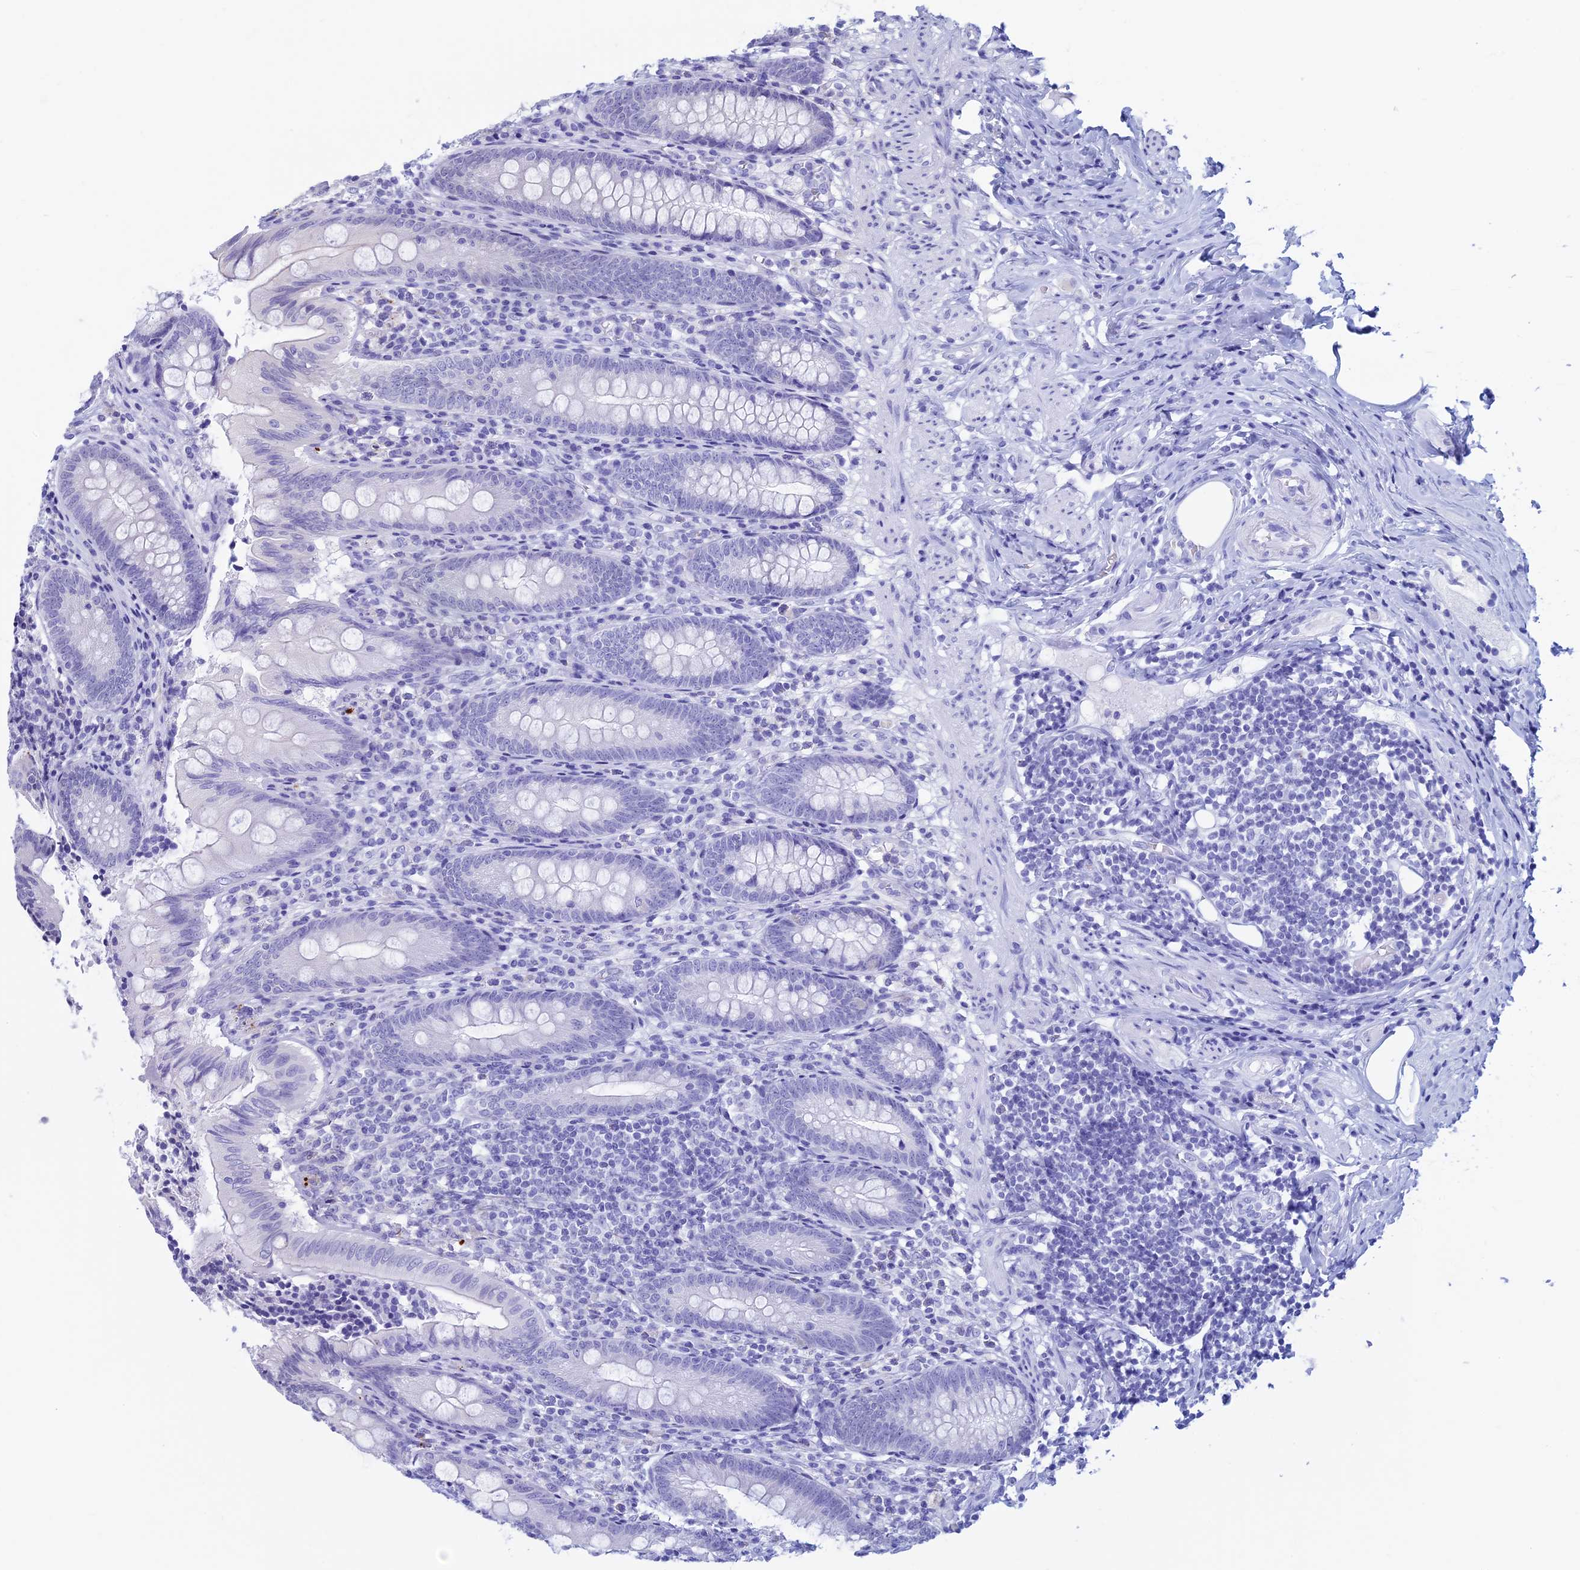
{"staining": {"intensity": "negative", "quantity": "none", "location": "none"}, "tissue": "appendix", "cell_type": "Glandular cells", "image_type": "normal", "snomed": [{"axis": "morphology", "description": "Normal tissue, NOS"}, {"axis": "topography", "description": "Appendix"}], "caption": "Glandular cells show no significant protein expression in unremarkable appendix. (IHC, brightfield microscopy, high magnification).", "gene": "SPIRE1", "patient": {"sex": "male", "age": 55}}